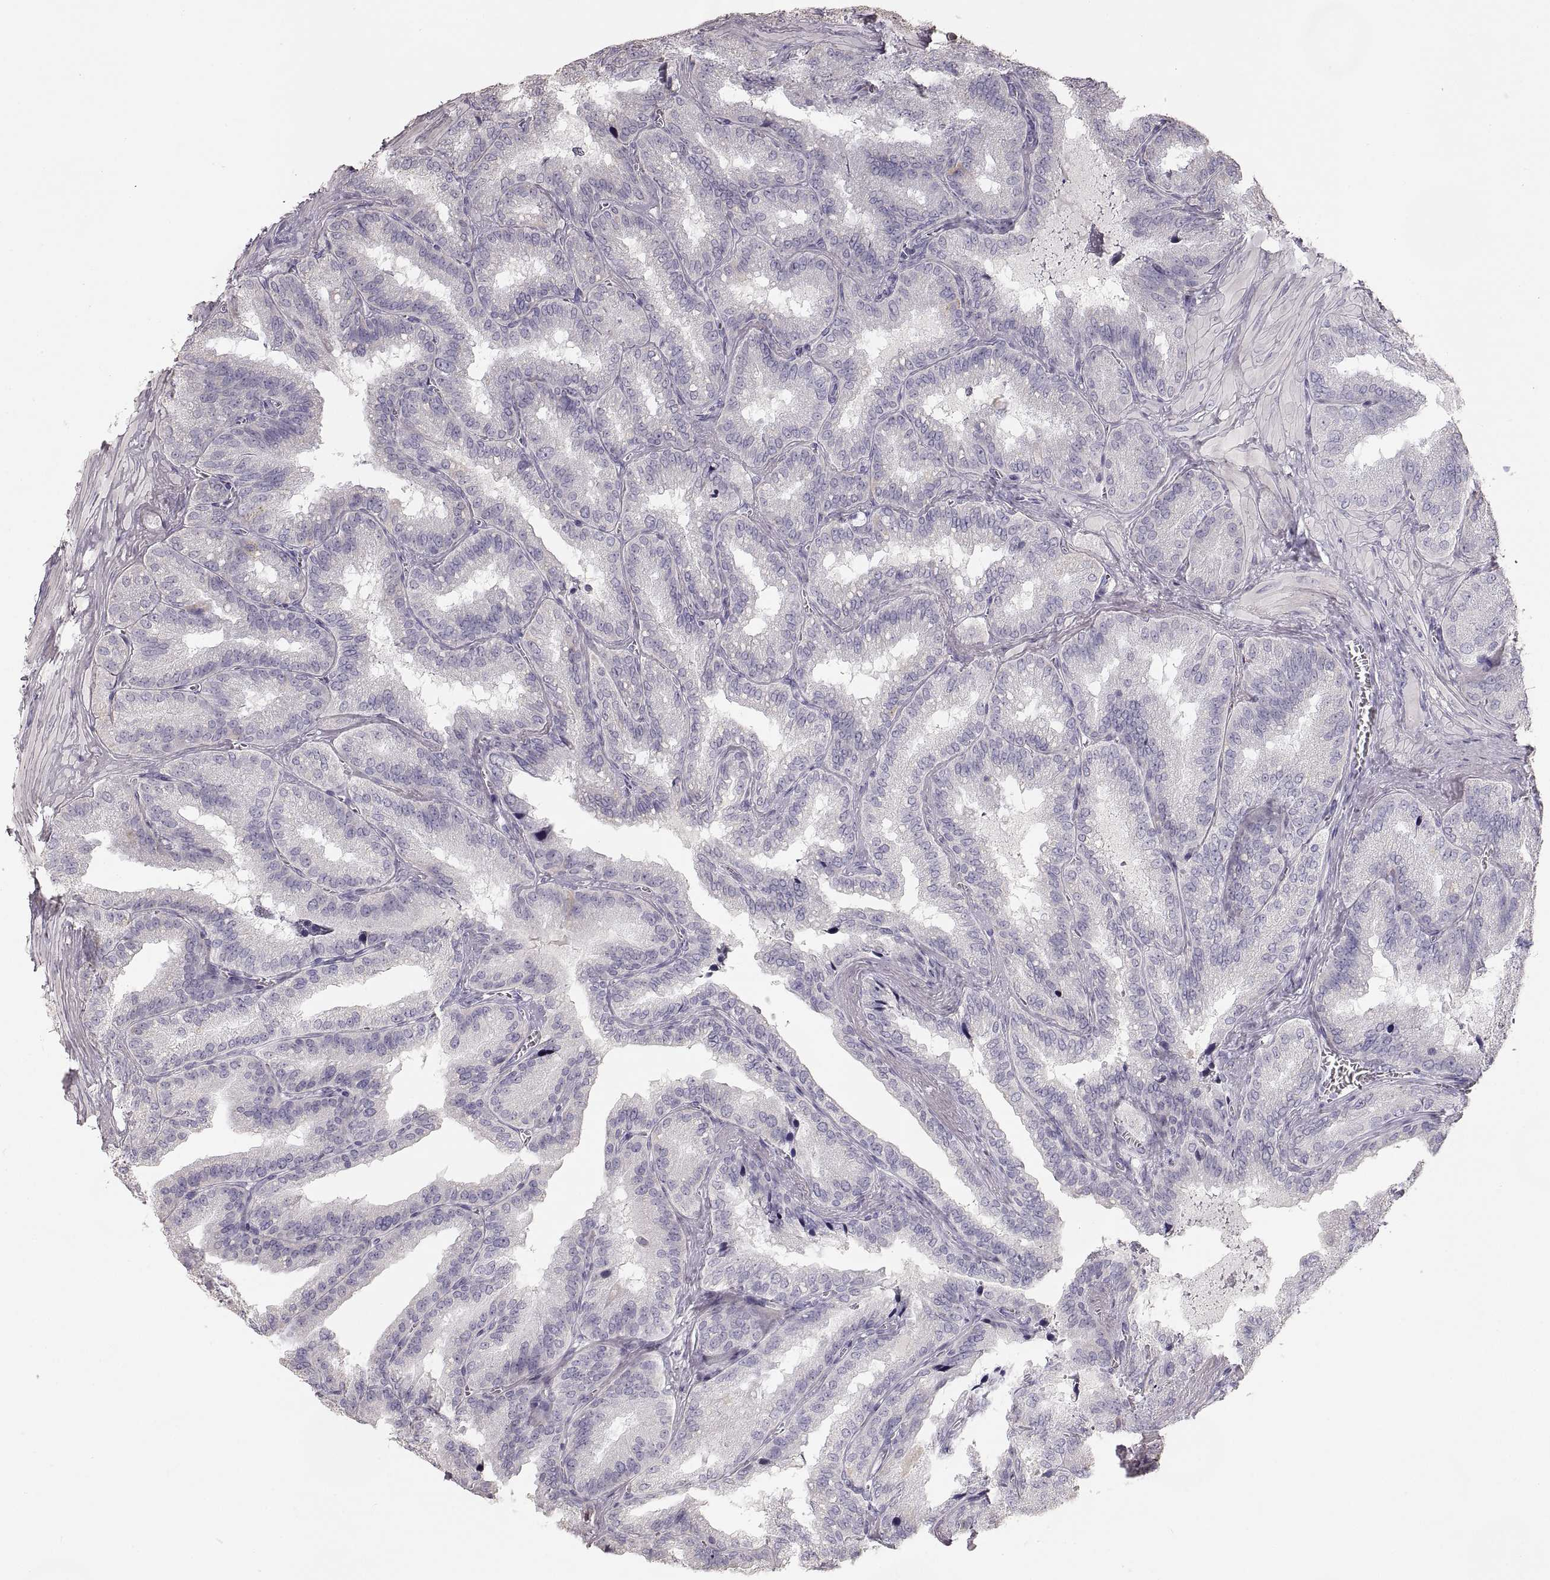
{"staining": {"intensity": "negative", "quantity": "none", "location": "none"}, "tissue": "seminal vesicle", "cell_type": "Glandular cells", "image_type": "normal", "snomed": [{"axis": "morphology", "description": "Normal tissue, NOS"}, {"axis": "topography", "description": "Seminal veicle"}], "caption": "The image exhibits no staining of glandular cells in normal seminal vesicle. The staining was performed using DAB (3,3'-diaminobenzidine) to visualize the protein expression in brown, while the nuclei were stained in blue with hematoxylin (Magnification: 20x).", "gene": "ZP3", "patient": {"sex": "male", "age": 37}}